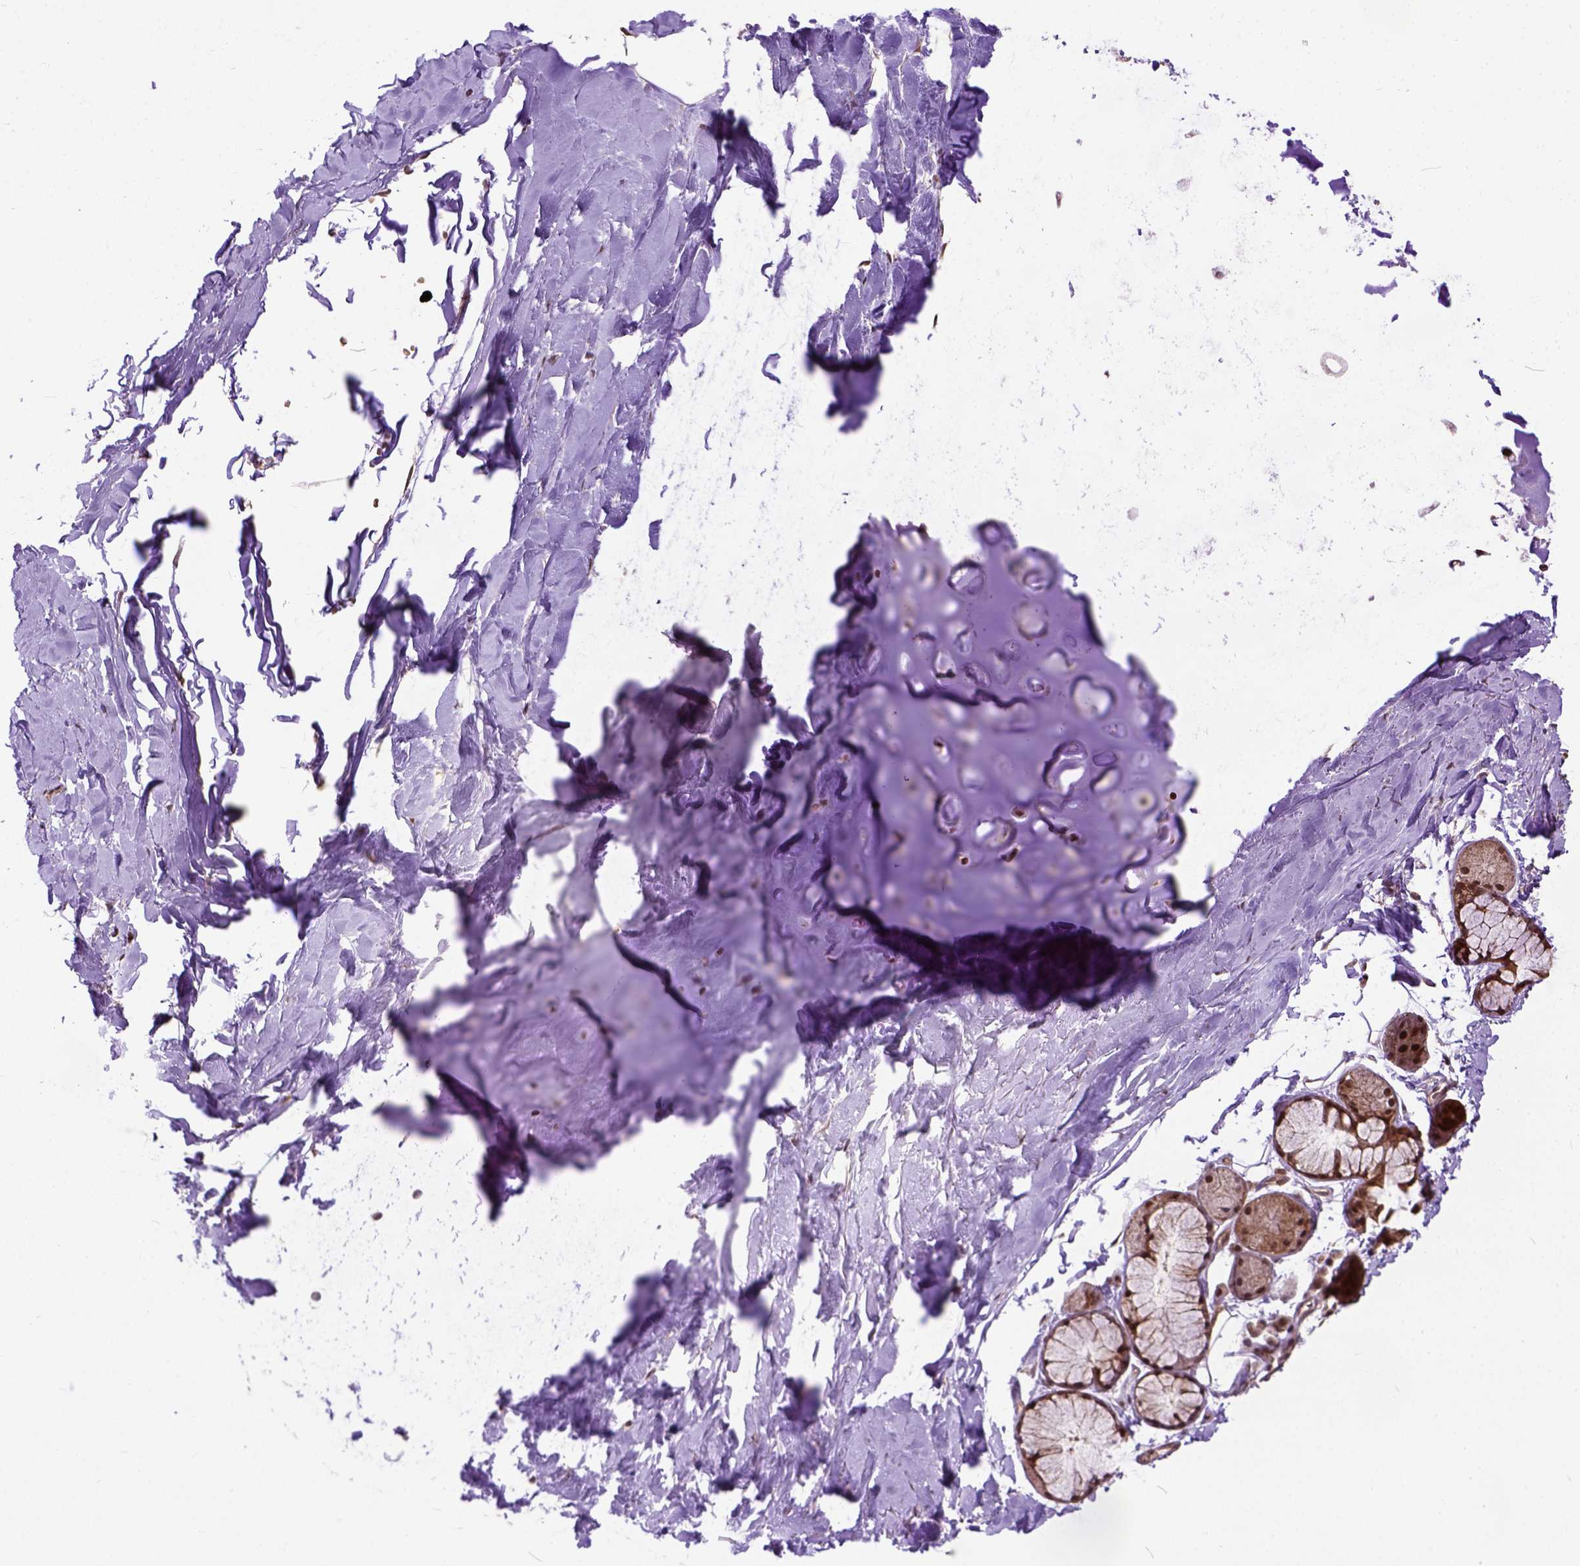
{"staining": {"intensity": "moderate", "quantity": ">75%", "location": "nuclear"}, "tissue": "adipose tissue", "cell_type": "Adipocytes", "image_type": "normal", "snomed": [{"axis": "morphology", "description": "Normal tissue, NOS"}, {"axis": "topography", "description": "Cartilage tissue"}, {"axis": "topography", "description": "Bronchus"}], "caption": "A micrograph showing moderate nuclear positivity in approximately >75% of adipocytes in benign adipose tissue, as visualized by brown immunohistochemical staining.", "gene": "ZNF630", "patient": {"sex": "female", "age": 79}}